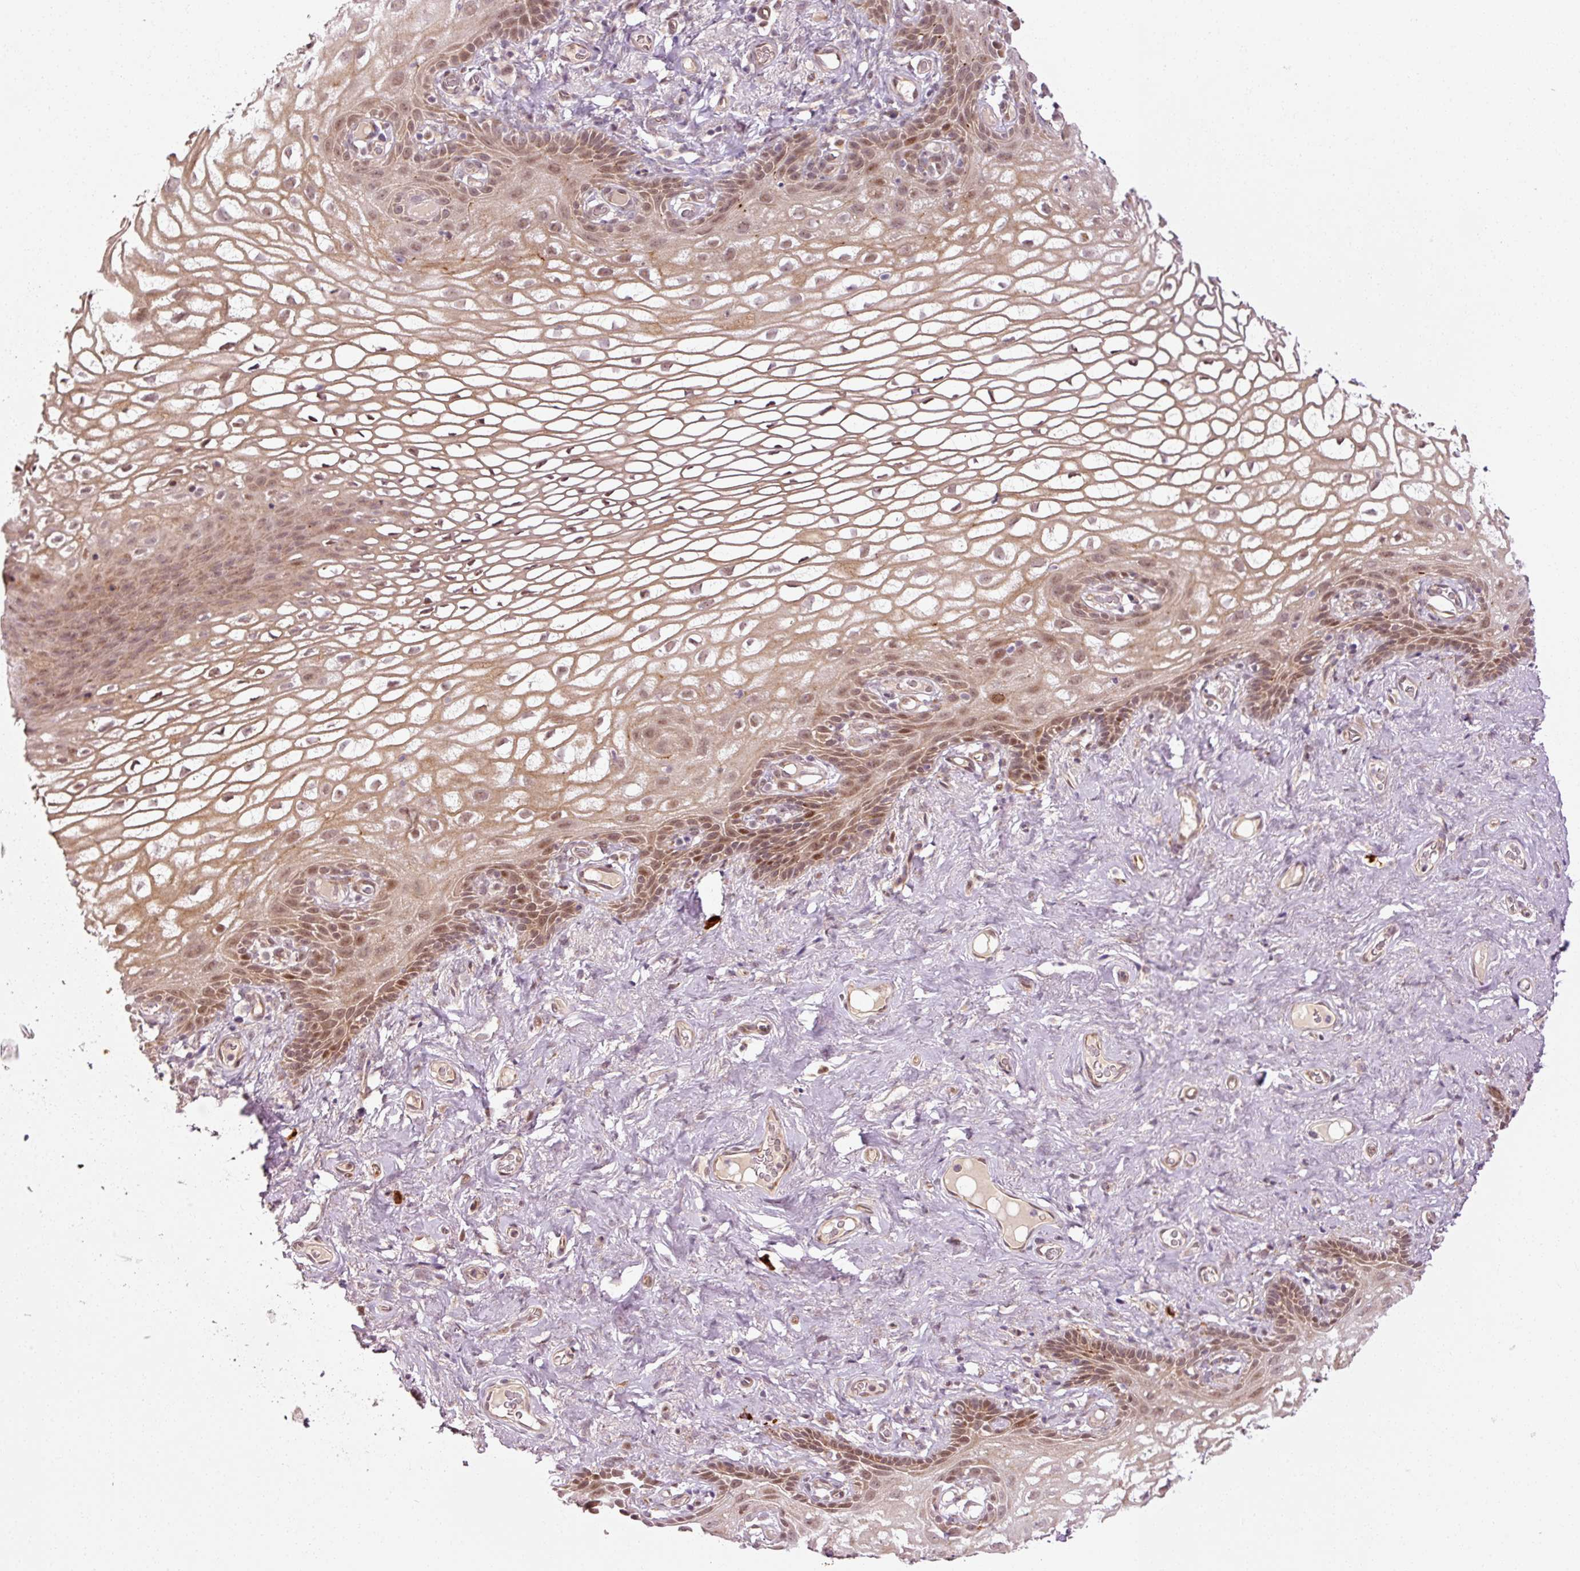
{"staining": {"intensity": "moderate", "quantity": "25%-75%", "location": "cytoplasmic/membranous,nuclear"}, "tissue": "vagina", "cell_type": "Squamous epithelial cells", "image_type": "normal", "snomed": [{"axis": "morphology", "description": "Normal tissue, NOS"}, {"axis": "topography", "description": "Vagina"}, {"axis": "topography", "description": "Peripheral nerve tissue"}], "caption": "DAB (3,3'-diaminobenzidine) immunohistochemical staining of benign vagina reveals moderate cytoplasmic/membranous,nuclear protein staining in approximately 25%-75% of squamous epithelial cells. The protein is shown in brown color, while the nuclei are stained blue.", "gene": "ANKRD20A1", "patient": {"sex": "female", "age": 71}}